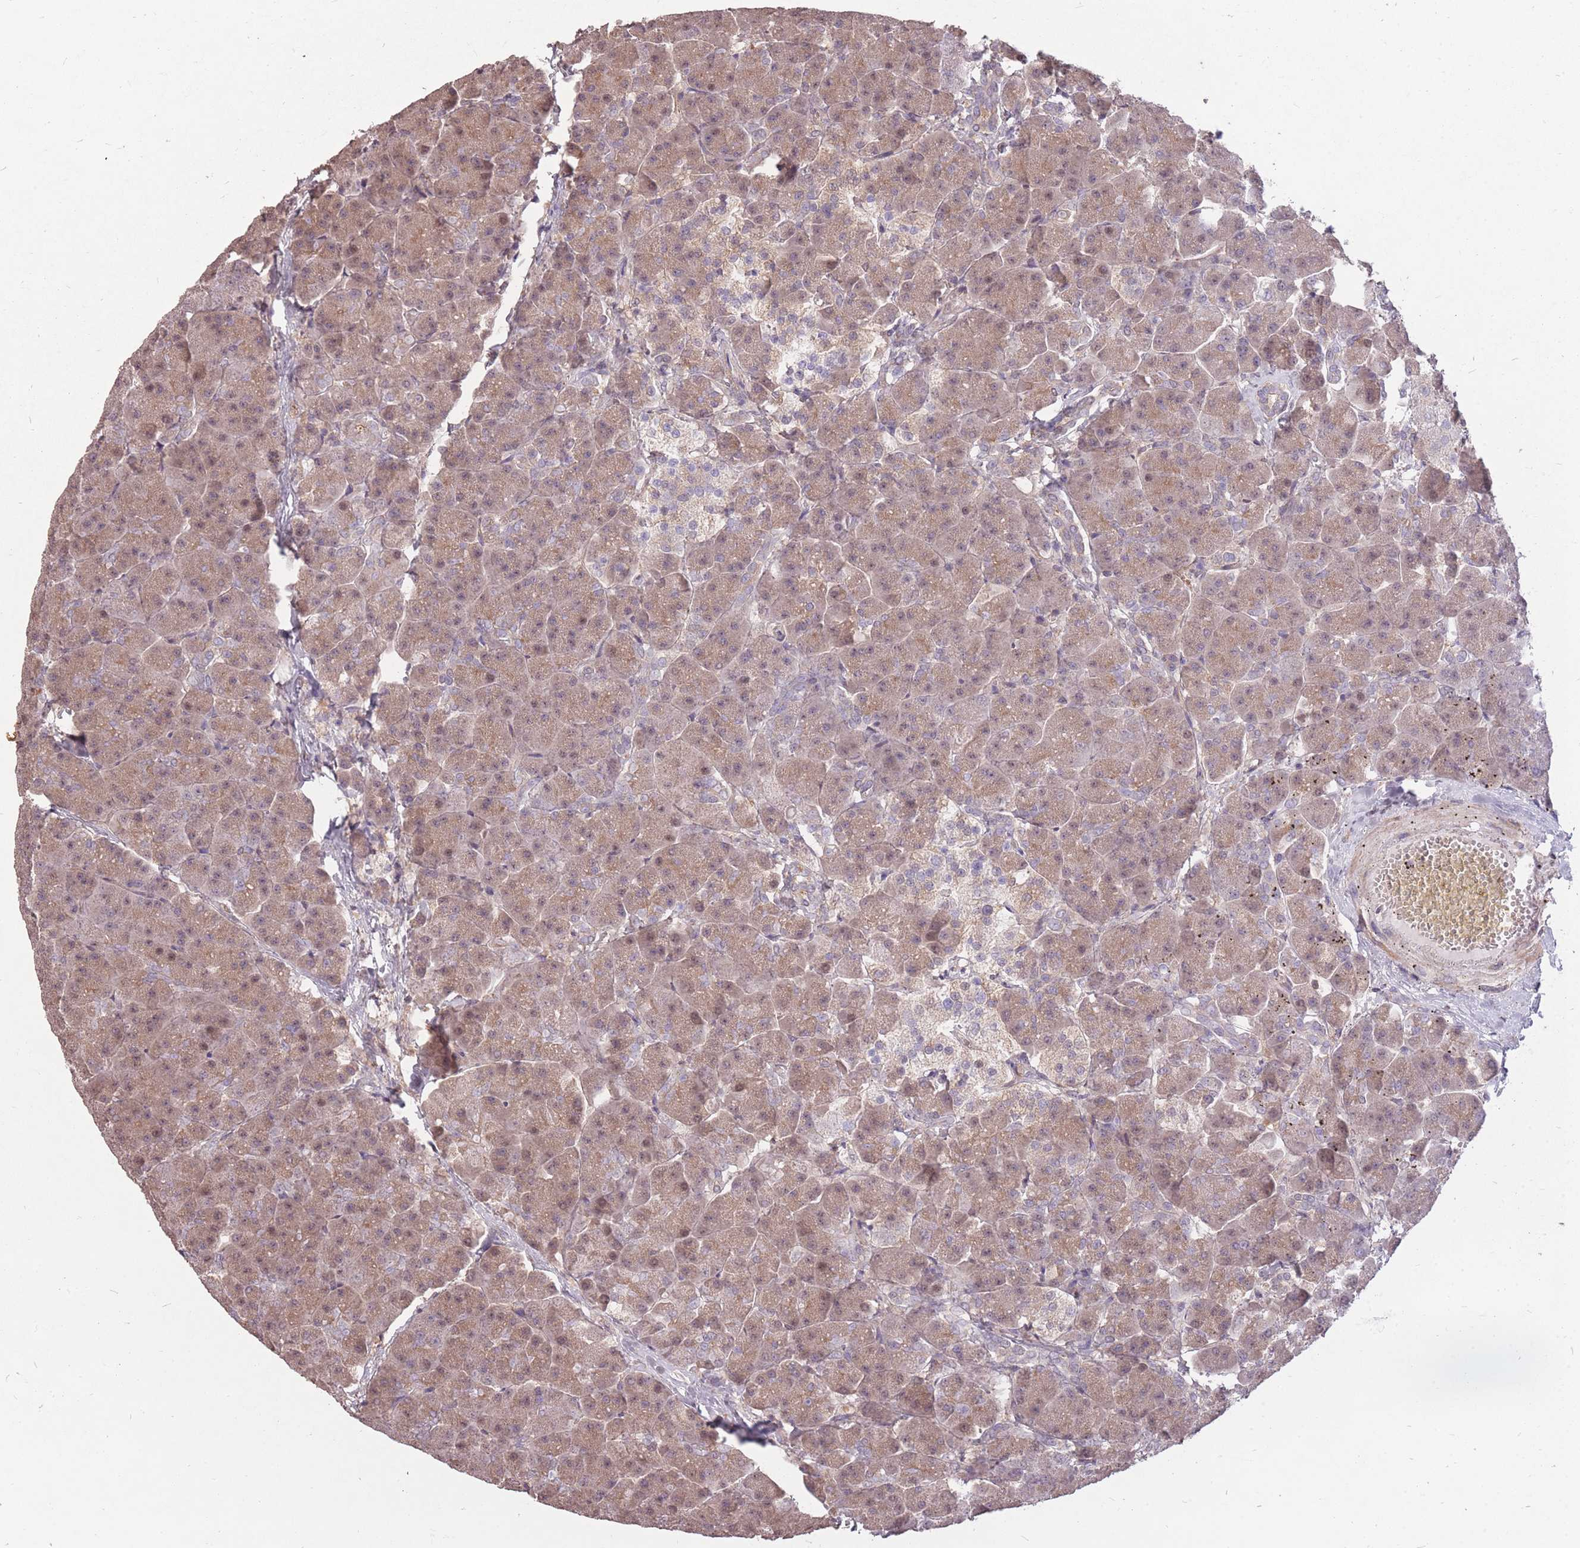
{"staining": {"intensity": "moderate", "quantity": ">75%", "location": "cytoplasmic/membranous"}, "tissue": "pancreas", "cell_type": "Exocrine glandular cells", "image_type": "normal", "snomed": [{"axis": "morphology", "description": "Normal tissue, NOS"}, {"axis": "topography", "description": "Pancreas"}, {"axis": "topography", "description": "Peripheral nerve tissue"}], "caption": "This micrograph displays immunohistochemistry staining of unremarkable pancreas, with medium moderate cytoplasmic/membranous expression in about >75% of exocrine glandular cells.", "gene": "DYNC1LI2", "patient": {"sex": "male", "age": 54}}